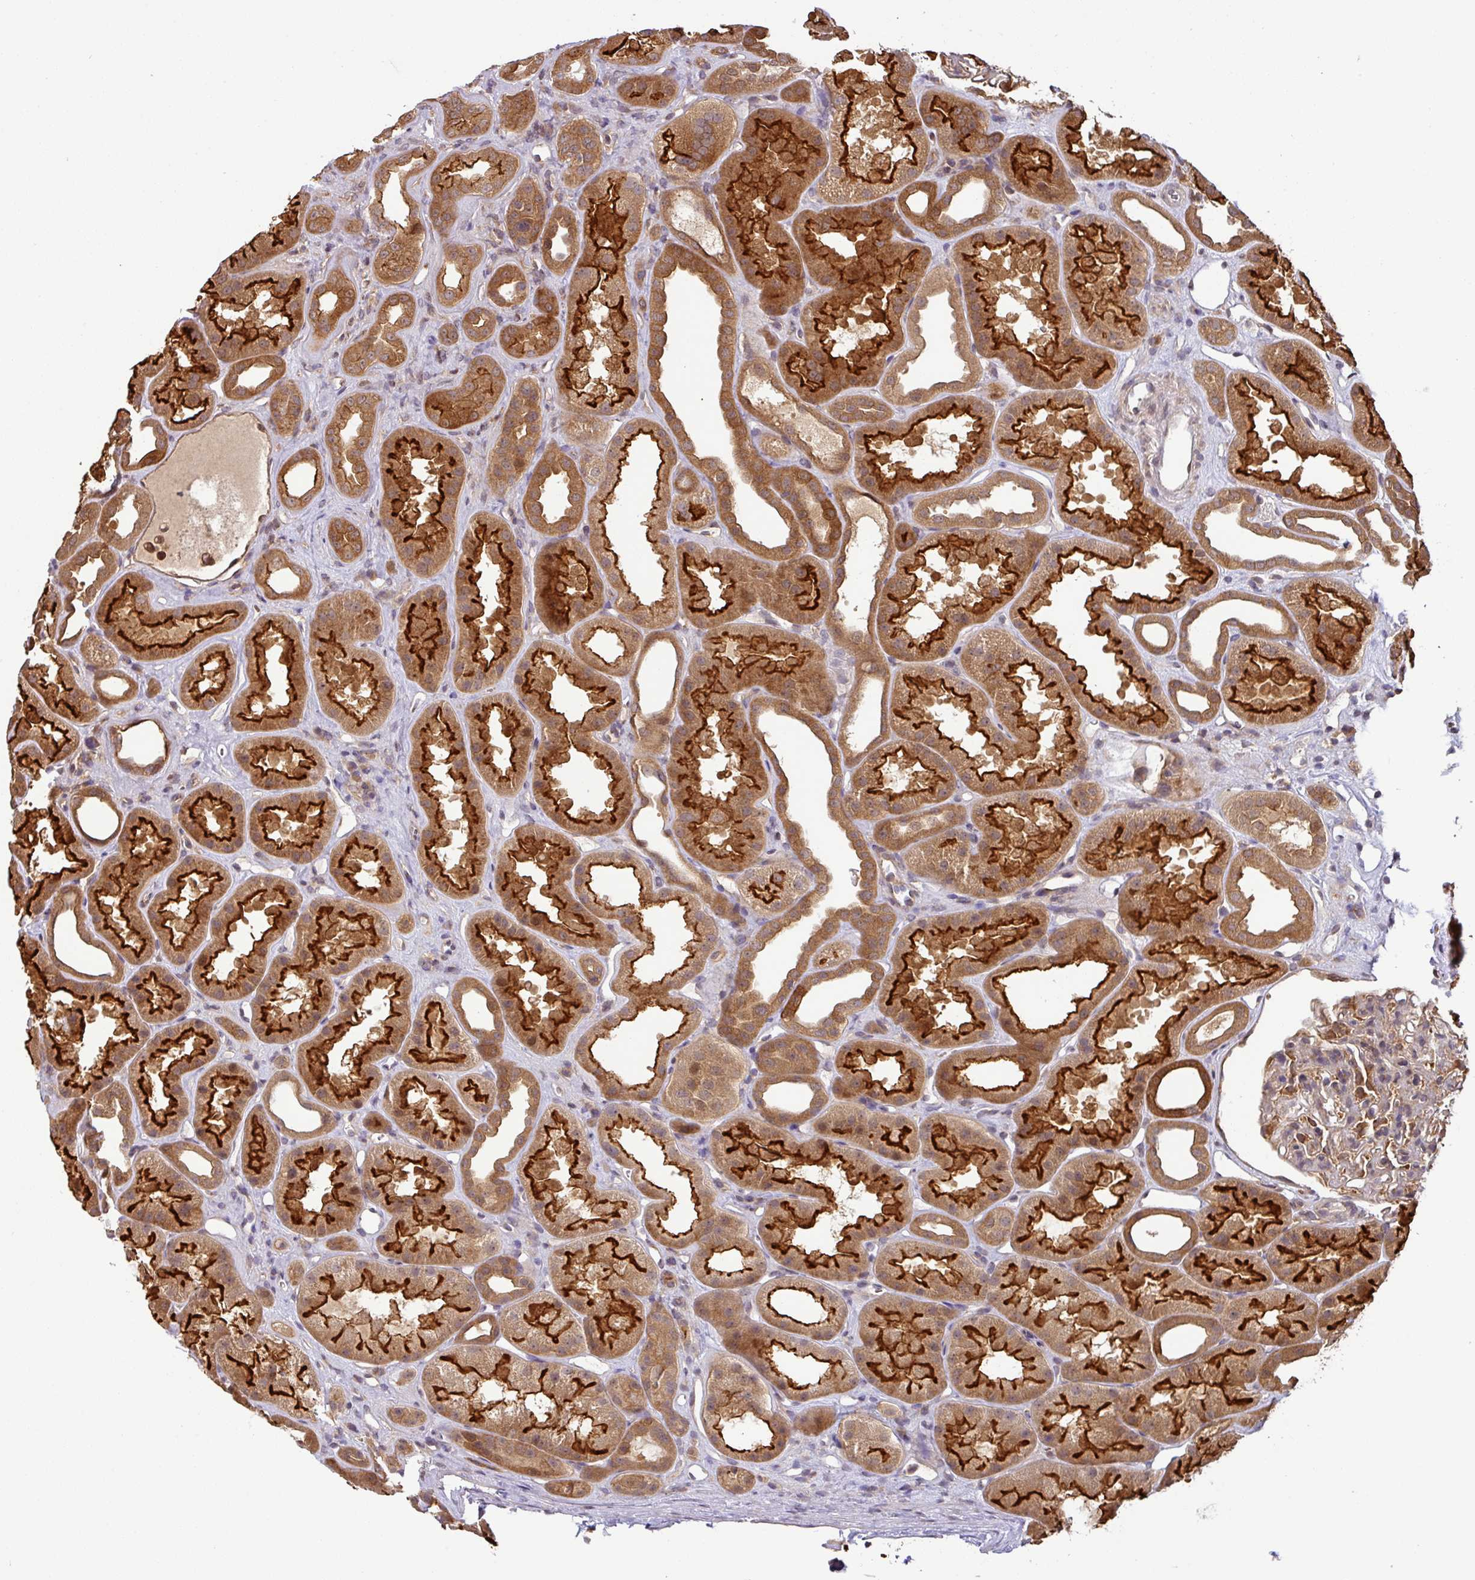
{"staining": {"intensity": "moderate", "quantity": "<25%", "location": "cytoplasmic/membranous"}, "tissue": "kidney", "cell_type": "Cells in glomeruli", "image_type": "normal", "snomed": [{"axis": "morphology", "description": "Normal tissue, NOS"}, {"axis": "topography", "description": "Kidney"}], "caption": "The immunohistochemical stain highlights moderate cytoplasmic/membranous positivity in cells in glomeruli of benign kidney.", "gene": "SHB", "patient": {"sex": "male", "age": 61}}